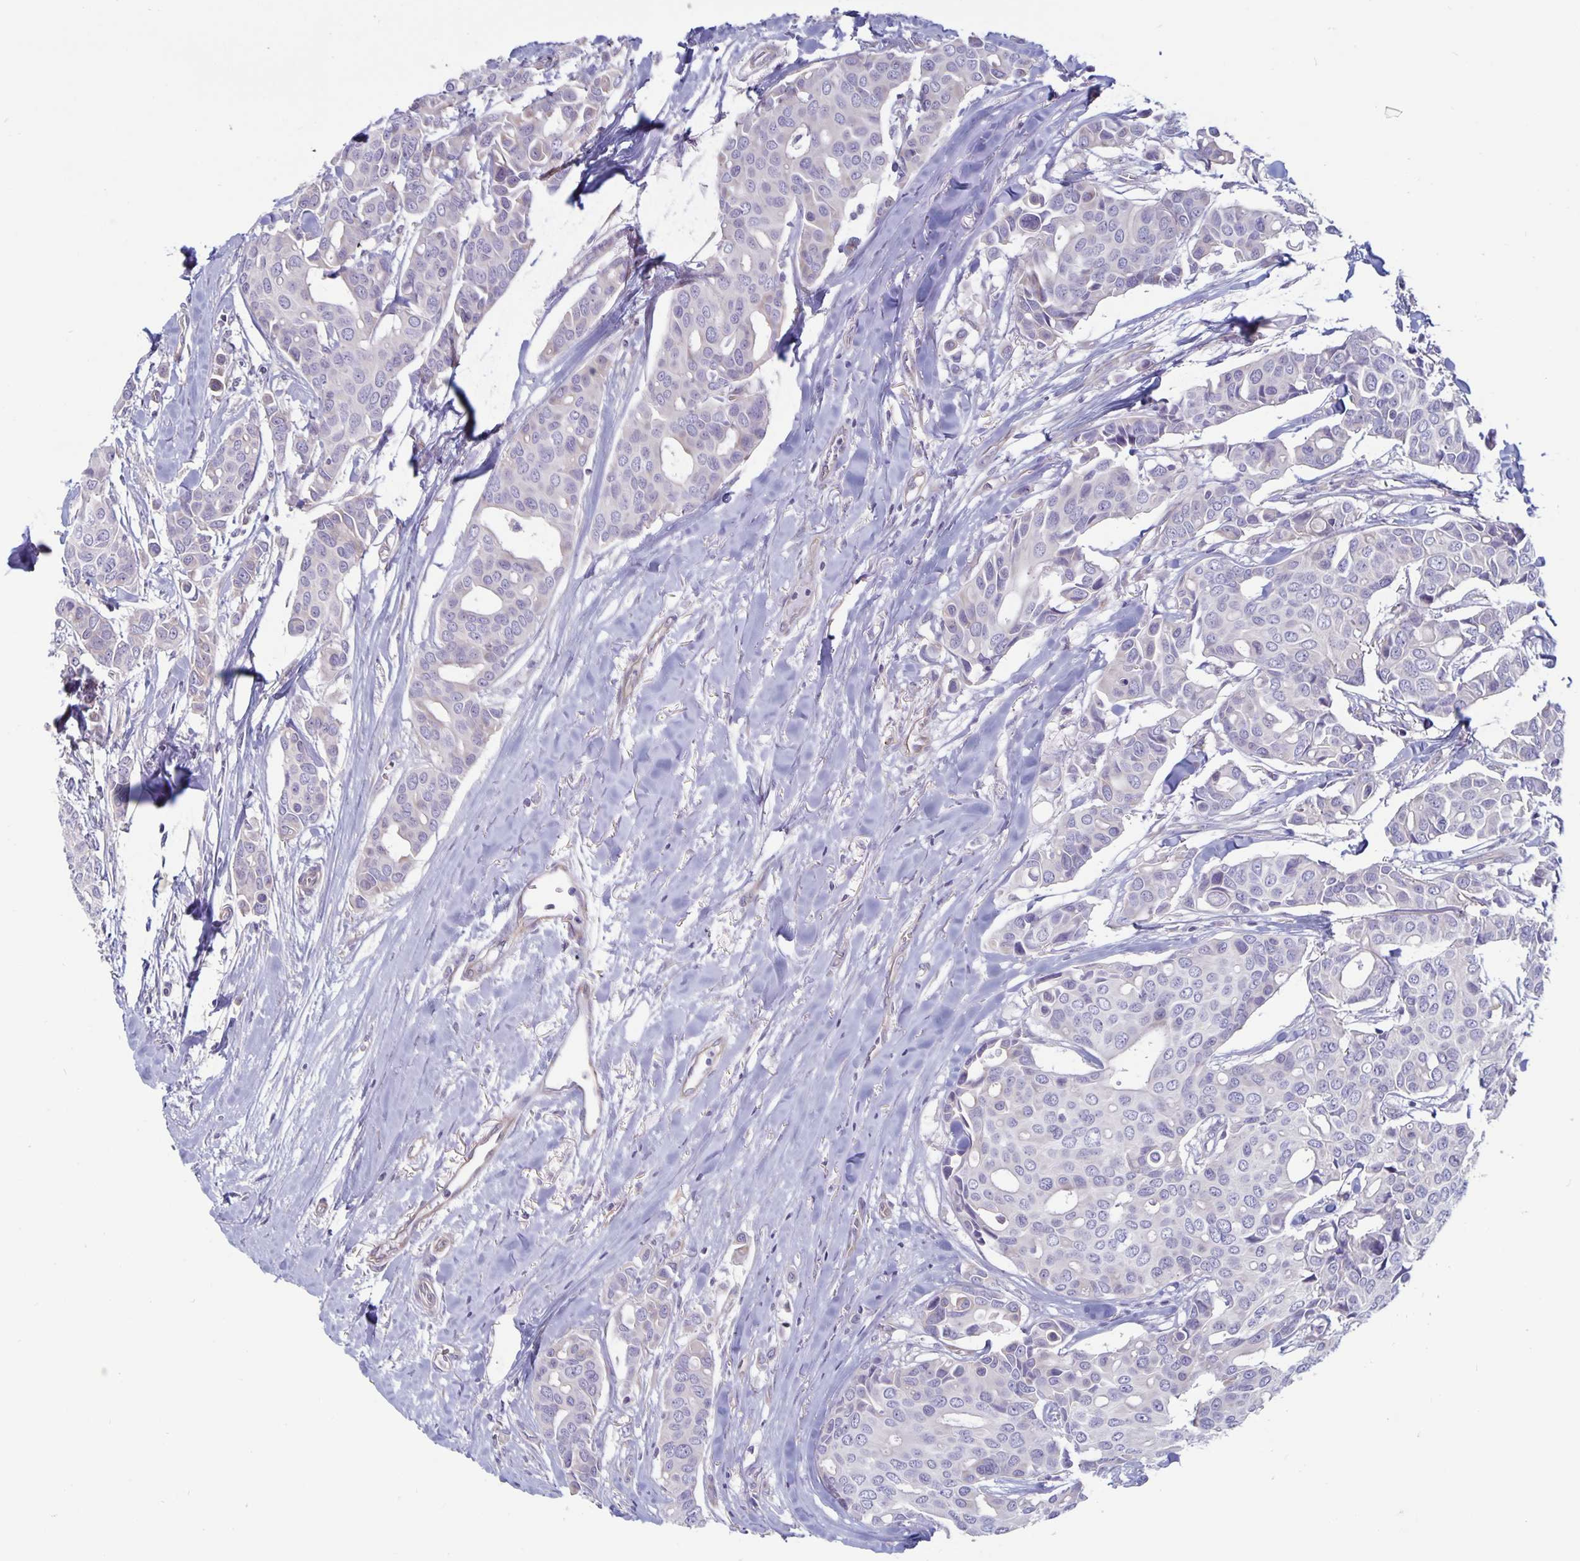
{"staining": {"intensity": "negative", "quantity": "none", "location": "none"}, "tissue": "breast cancer", "cell_type": "Tumor cells", "image_type": "cancer", "snomed": [{"axis": "morphology", "description": "Duct carcinoma"}, {"axis": "topography", "description": "Breast"}], "caption": "The image reveals no staining of tumor cells in infiltrating ductal carcinoma (breast).", "gene": "PLCB3", "patient": {"sex": "female", "age": 54}}